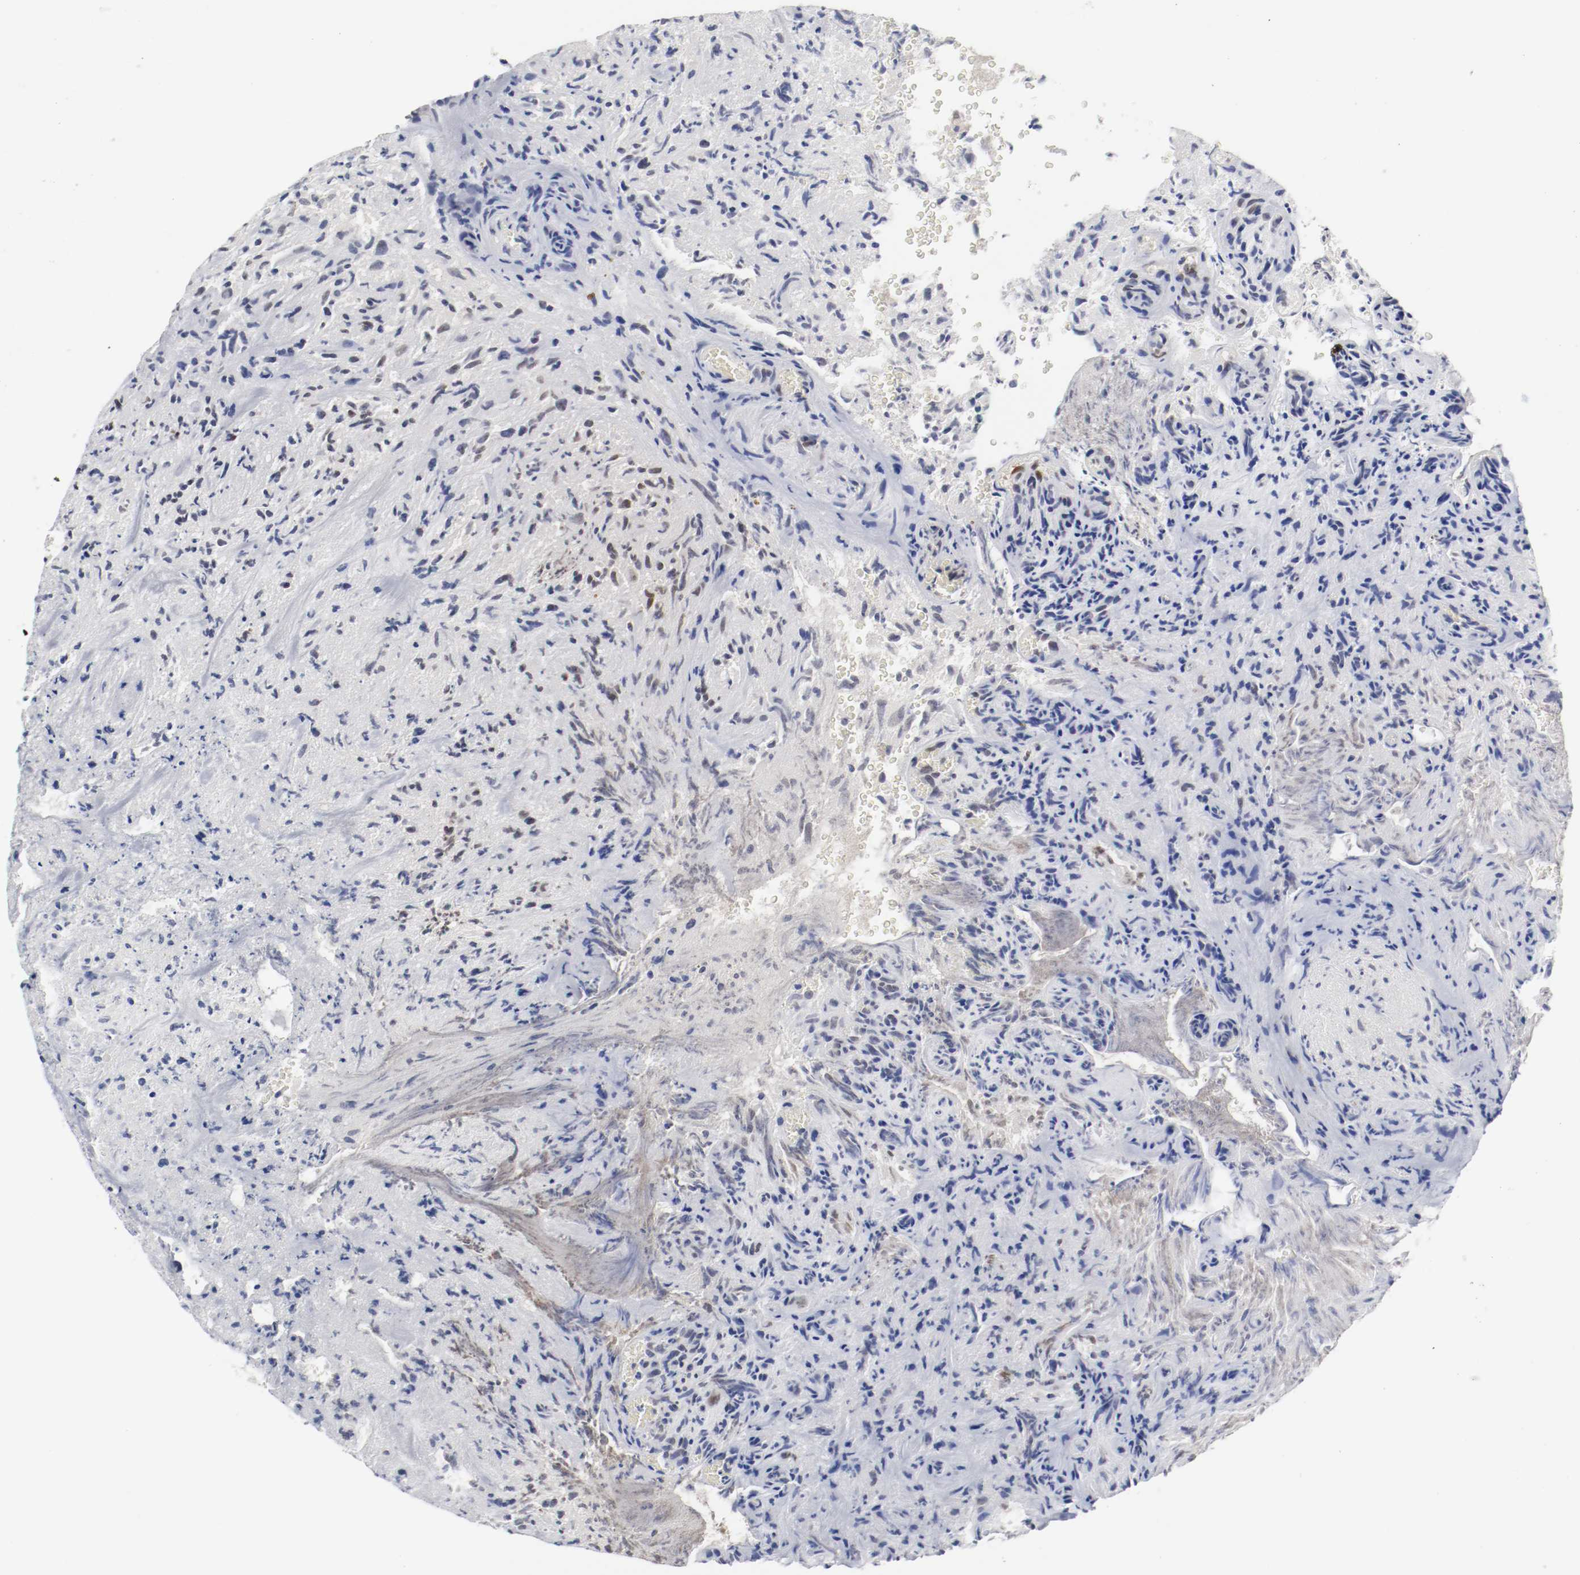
{"staining": {"intensity": "weak", "quantity": "<25%", "location": "nuclear"}, "tissue": "glioma", "cell_type": "Tumor cells", "image_type": "cancer", "snomed": [{"axis": "morphology", "description": "Normal tissue, NOS"}, {"axis": "morphology", "description": "Glioma, malignant, High grade"}, {"axis": "topography", "description": "Cerebral cortex"}], "caption": "Immunohistochemical staining of human malignant high-grade glioma demonstrates no significant positivity in tumor cells. Brightfield microscopy of immunohistochemistry (IHC) stained with DAB (3,3'-diaminobenzidine) (brown) and hematoxylin (blue), captured at high magnification.", "gene": "FOSL2", "patient": {"sex": "male", "age": 75}}